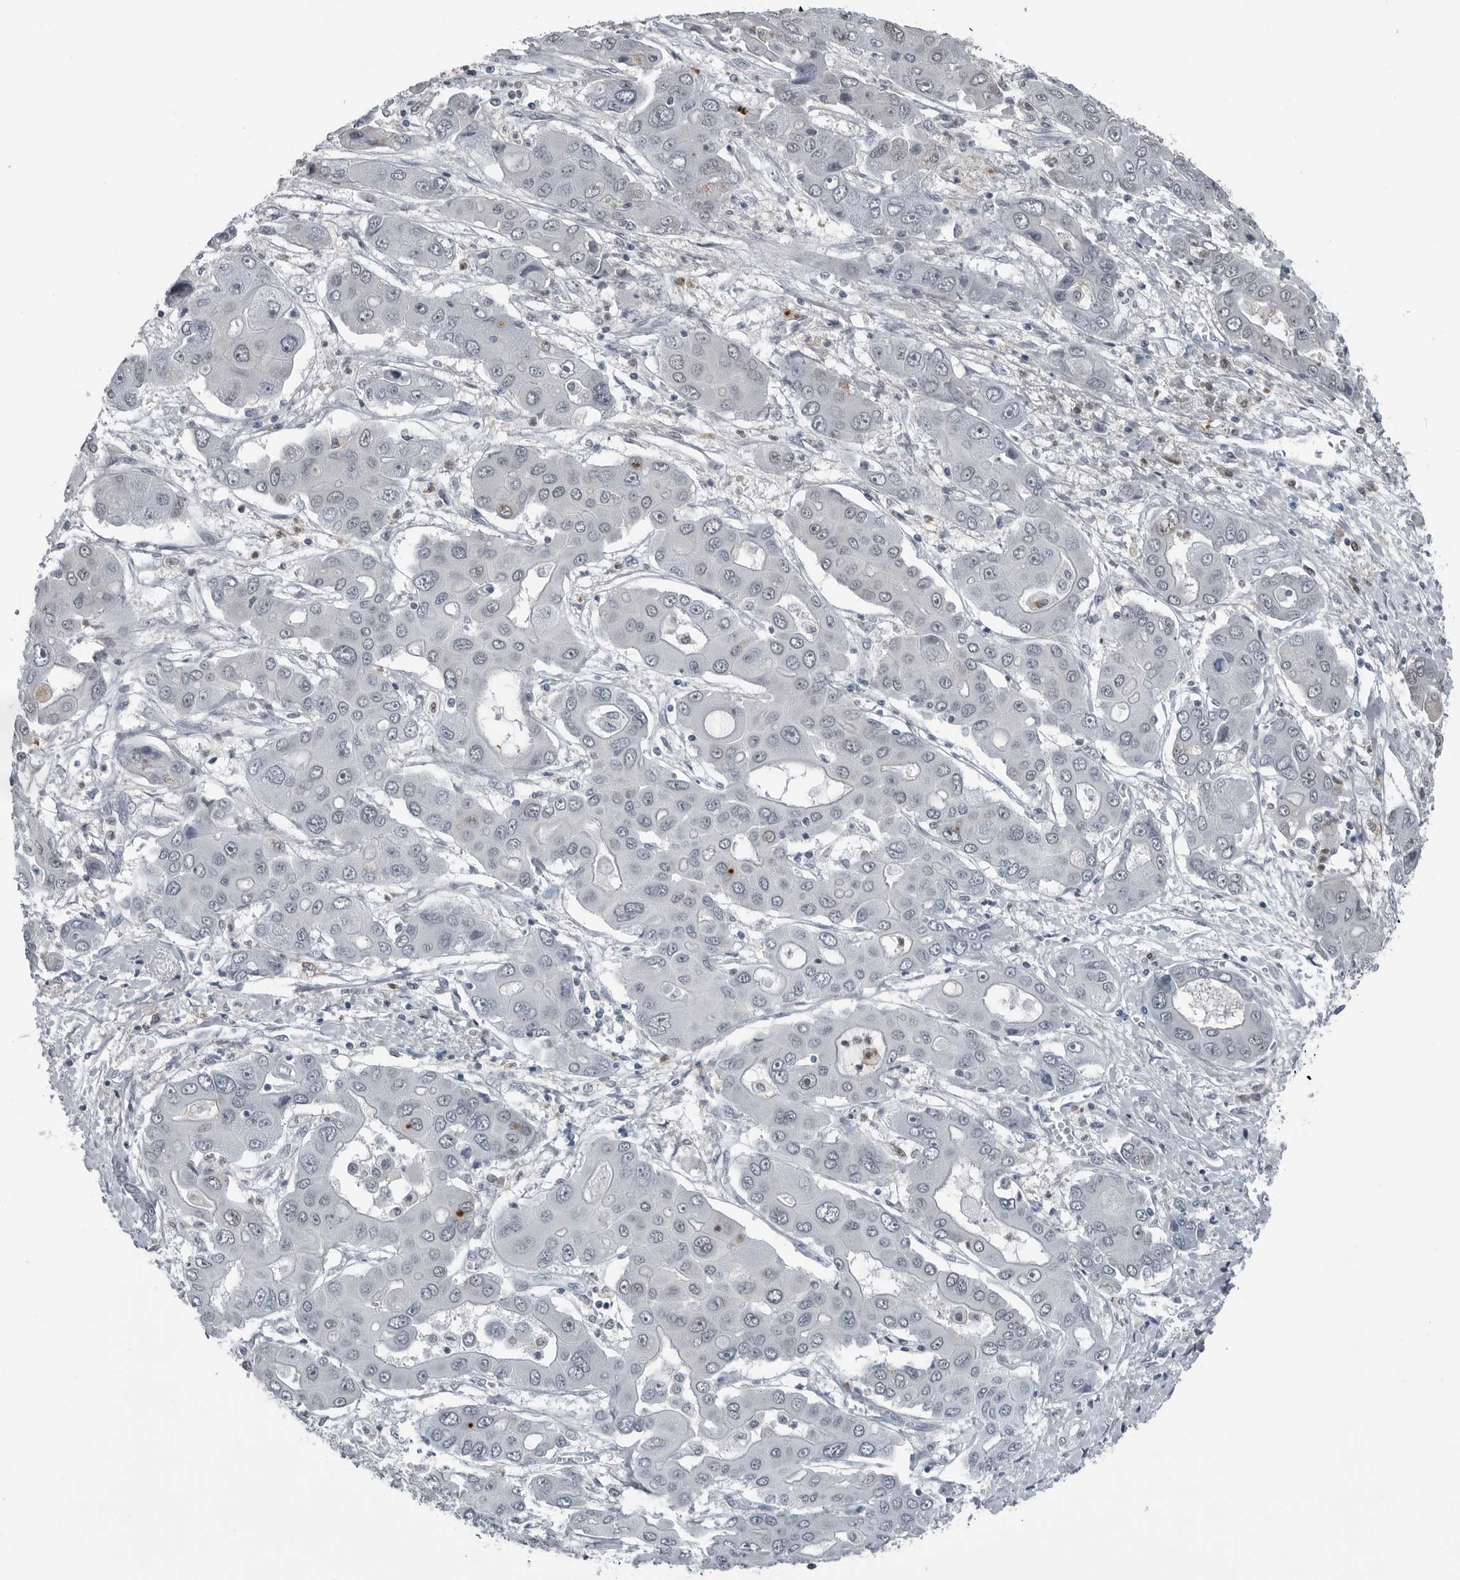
{"staining": {"intensity": "negative", "quantity": "none", "location": "none"}, "tissue": "liver cancer", "cell_type": "Tumor cells", "image_type": "cancer", "snomed": [{"axis": "morphology", "description": "Cholangiocarcinoma"}, {"axis": "topography", "description": "Liver"}], "caption": "A high-resolution micrograph shows IHC staining of liver cancer (cholangiocarcinoma), which shows no significant positivity in tumor cells.", "gene": "AKR1A1", "patient": {"sex": "male", "age": 67}}